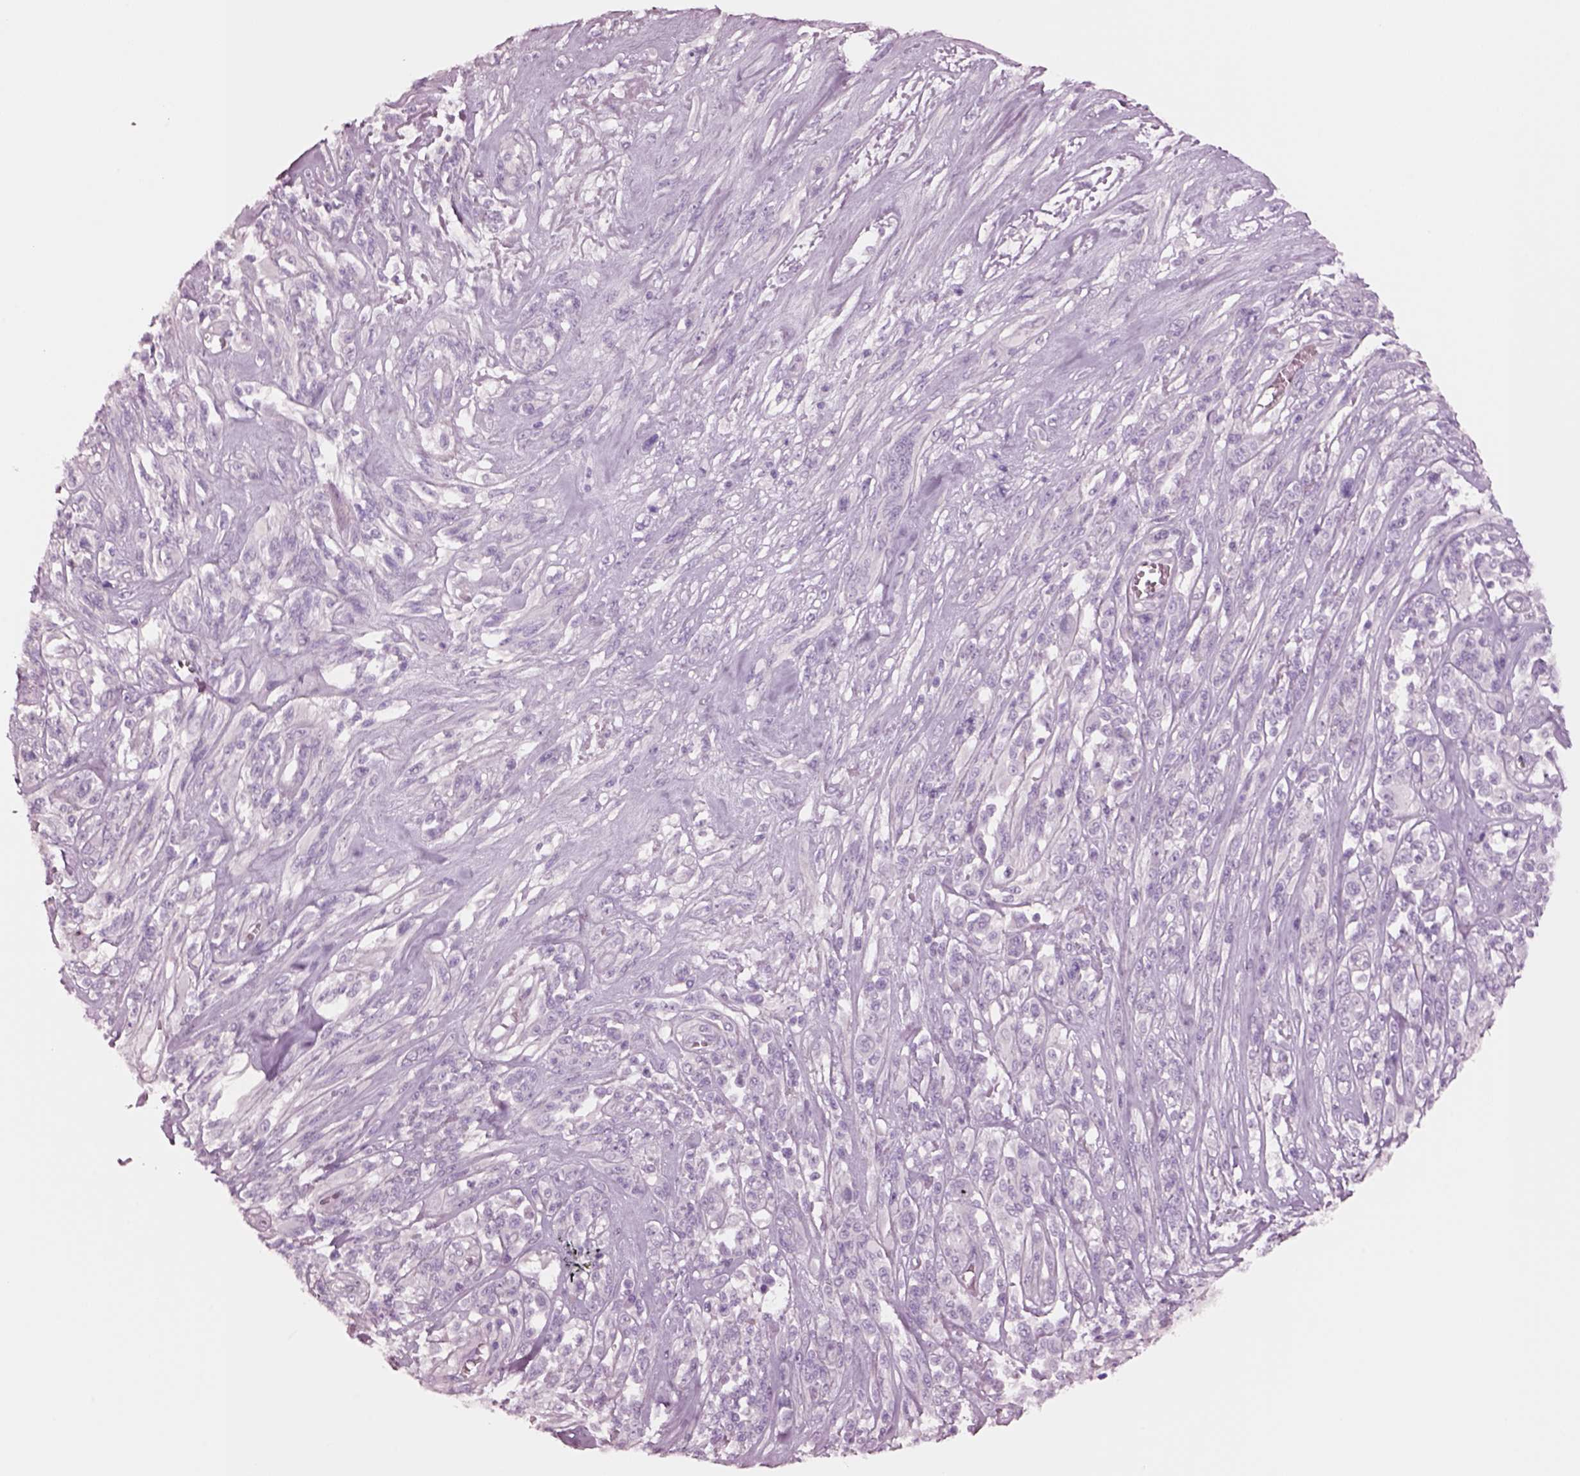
{"staining": {"intensity": "negative", "quantity": "none", "location": "none"}, "tissue": "melanoma", "cell_type": "Tumor cells", "image_type": "cancer", "snomed": [{"axis": "morphology", "description": "Malignant melanoma, NOS"}, {"axis": "topography", "description": "Skin"}], "caption": "IHC of melanoma reveals no staining in tumor cells. The staining is performed using DAB brown chromogen with nuclei counter-stained in using hematoxylin.", "gene": "NMRK2", "patient": {"sex": "female", "age": 91}}